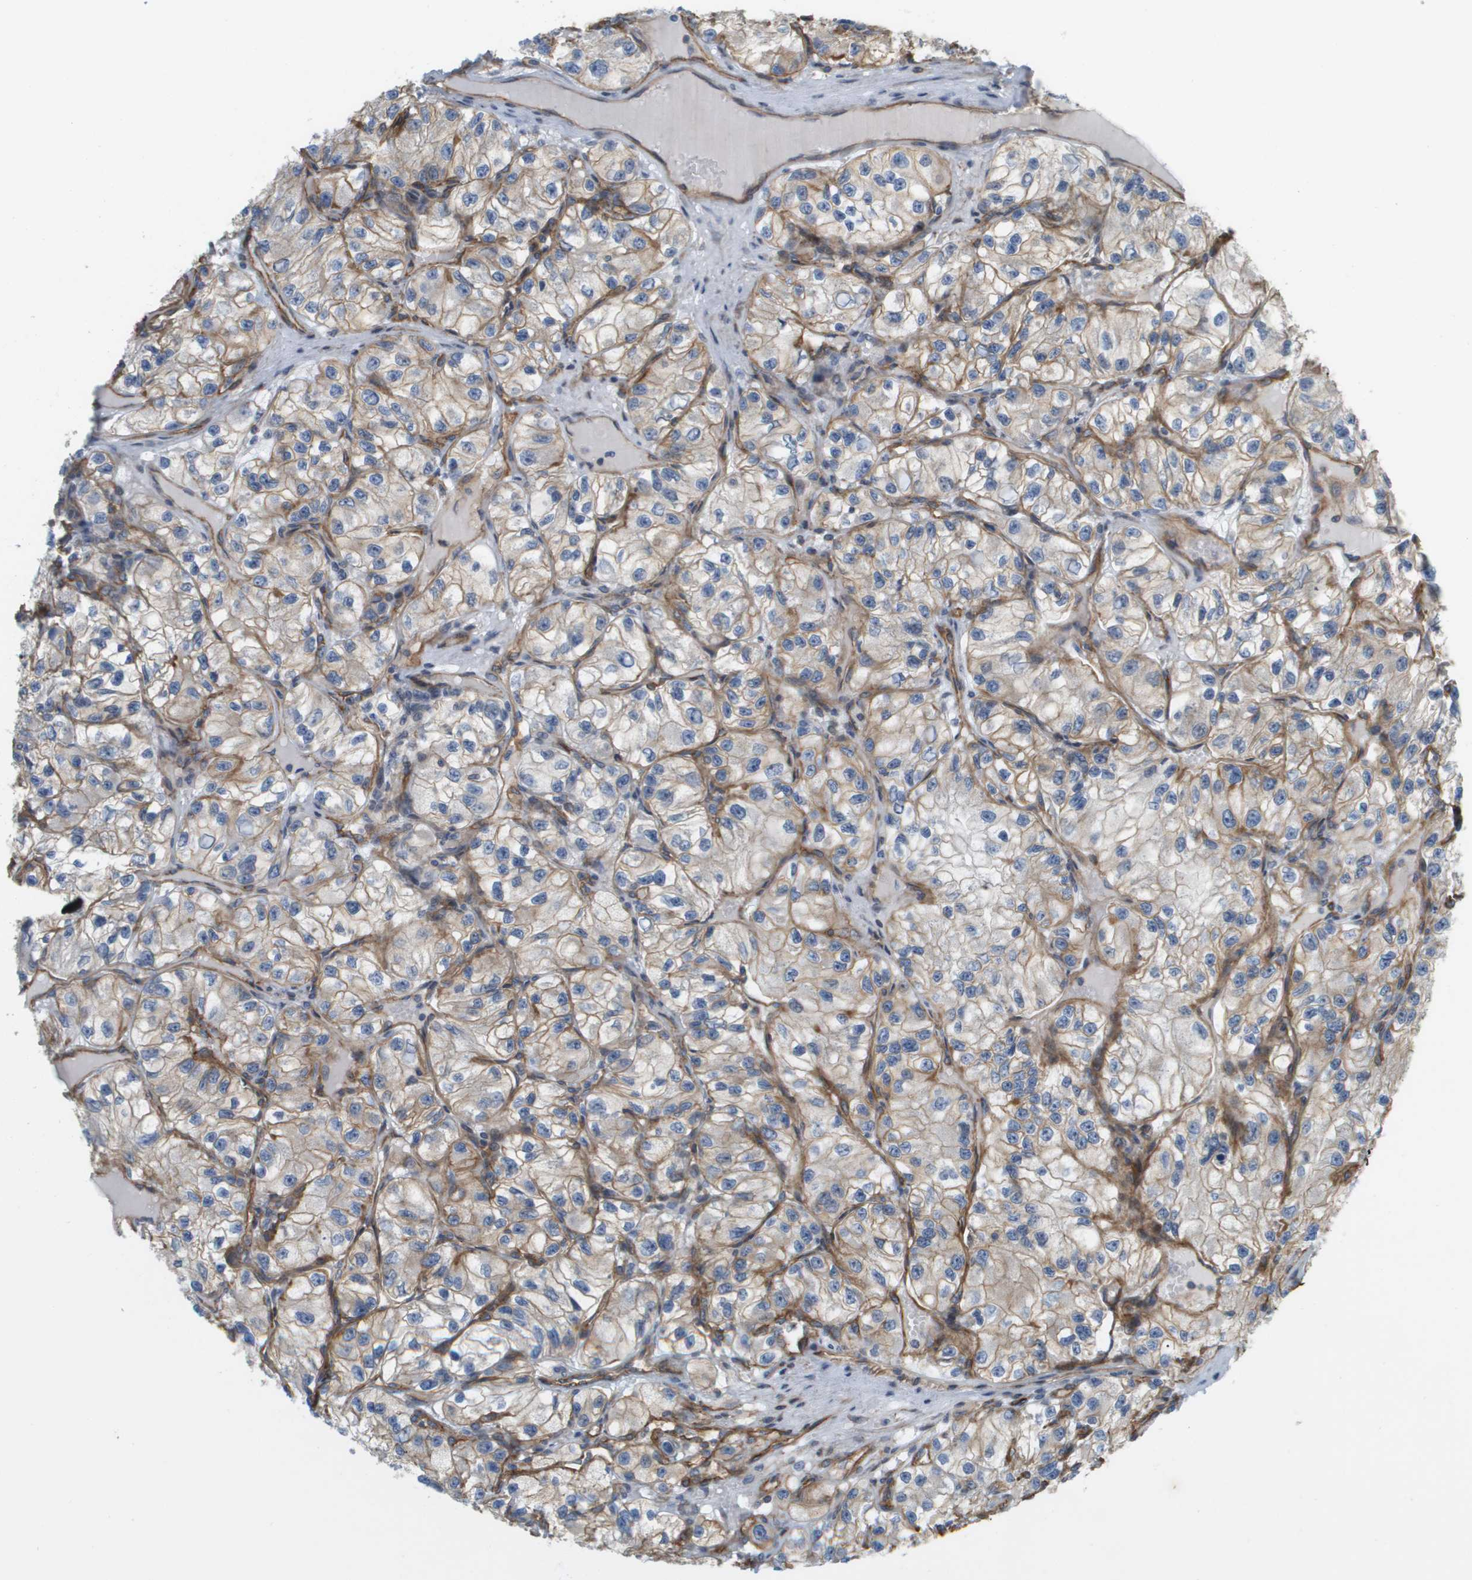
{"staining": {"intensity": "moderate", "quantity": "25%-75%", "location": "cytoplasmic/membranous"}, "tissue": "renal cancer", "cell_type": "Tumor cells", "image_type": "cancer", "snomed": [{"axis": "morphology", "description": "Adenocarcinoma, NOS"}, {"axis": "topography", "description": "Kidney"}], "caption": "Renal adenocarcinoma stained with a protein marker displays moderate staining in tumor cells.", "gene": "SGMS2", "patient": {"sex": "female", "age": 57}}